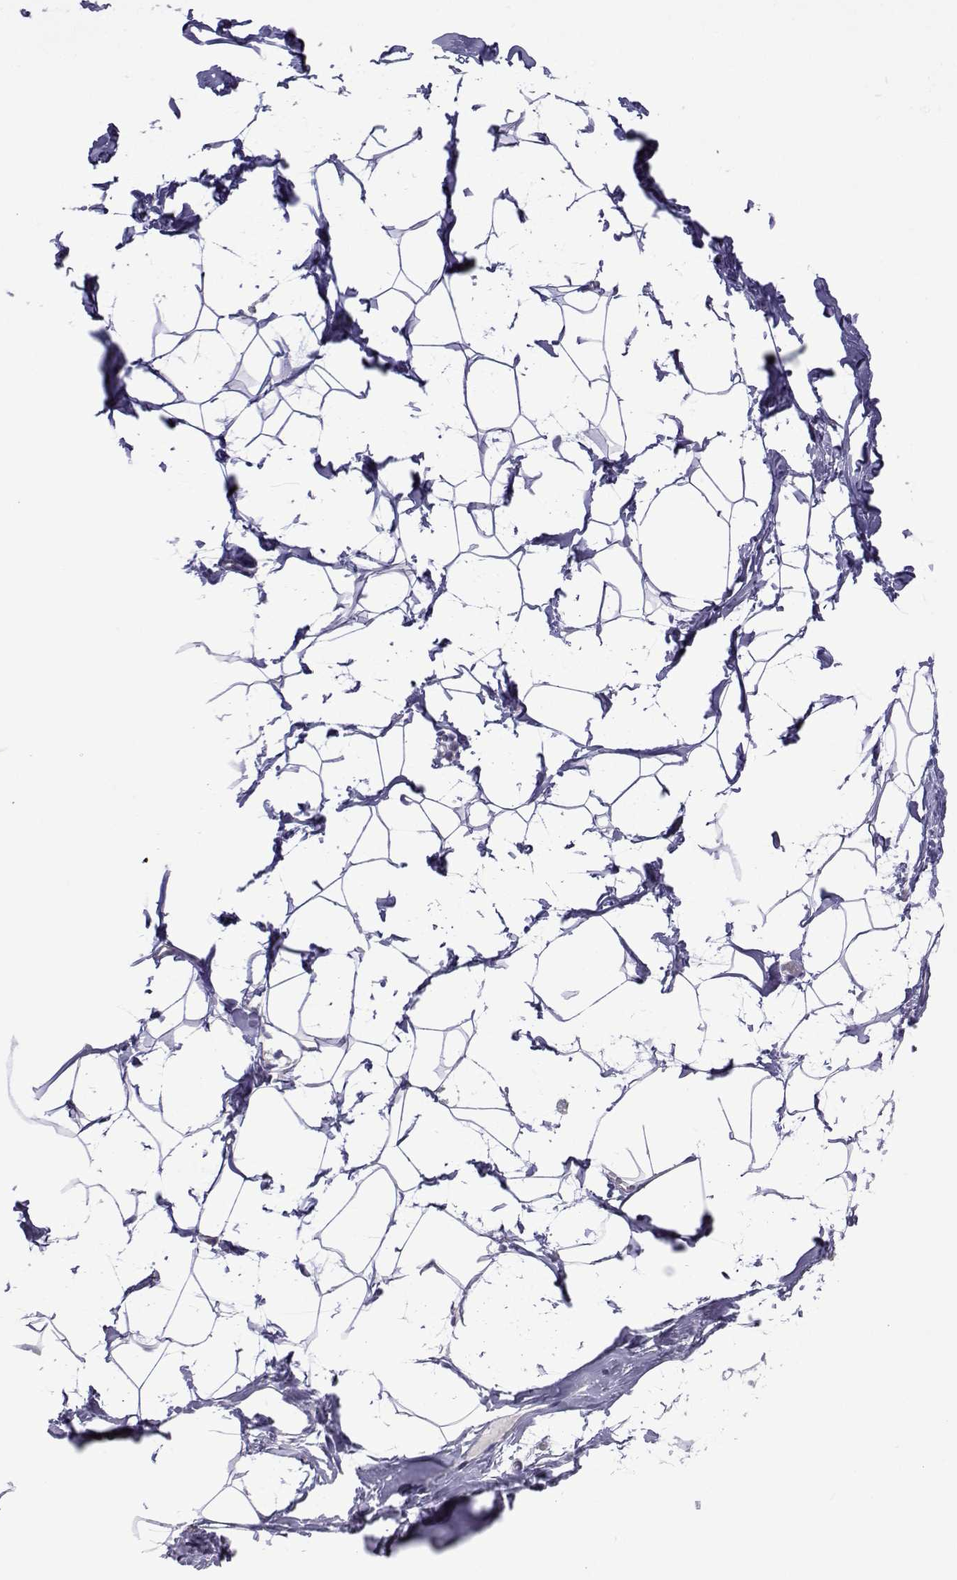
{"staining": {"intensity": "negative", "quantity": "none", "location": "none"}, "tissue": "breast", "cell_type": "Adipocytes", "image_type": "normal", "snomed": [{"axis": "morphology", "description": "Normal tissue, NOS"}, {"axis": "topography", "description": "Breast"}], "caption": "DAB (3,3'-diaminobenzidine) immunohistochemical staining of normal human breast exhibits no significant staining in adipocytes. (DAB IHC with hematoxylin counter stain).", "gene": "CFAP70", "patient": {"sex": "female", "age": 32}}